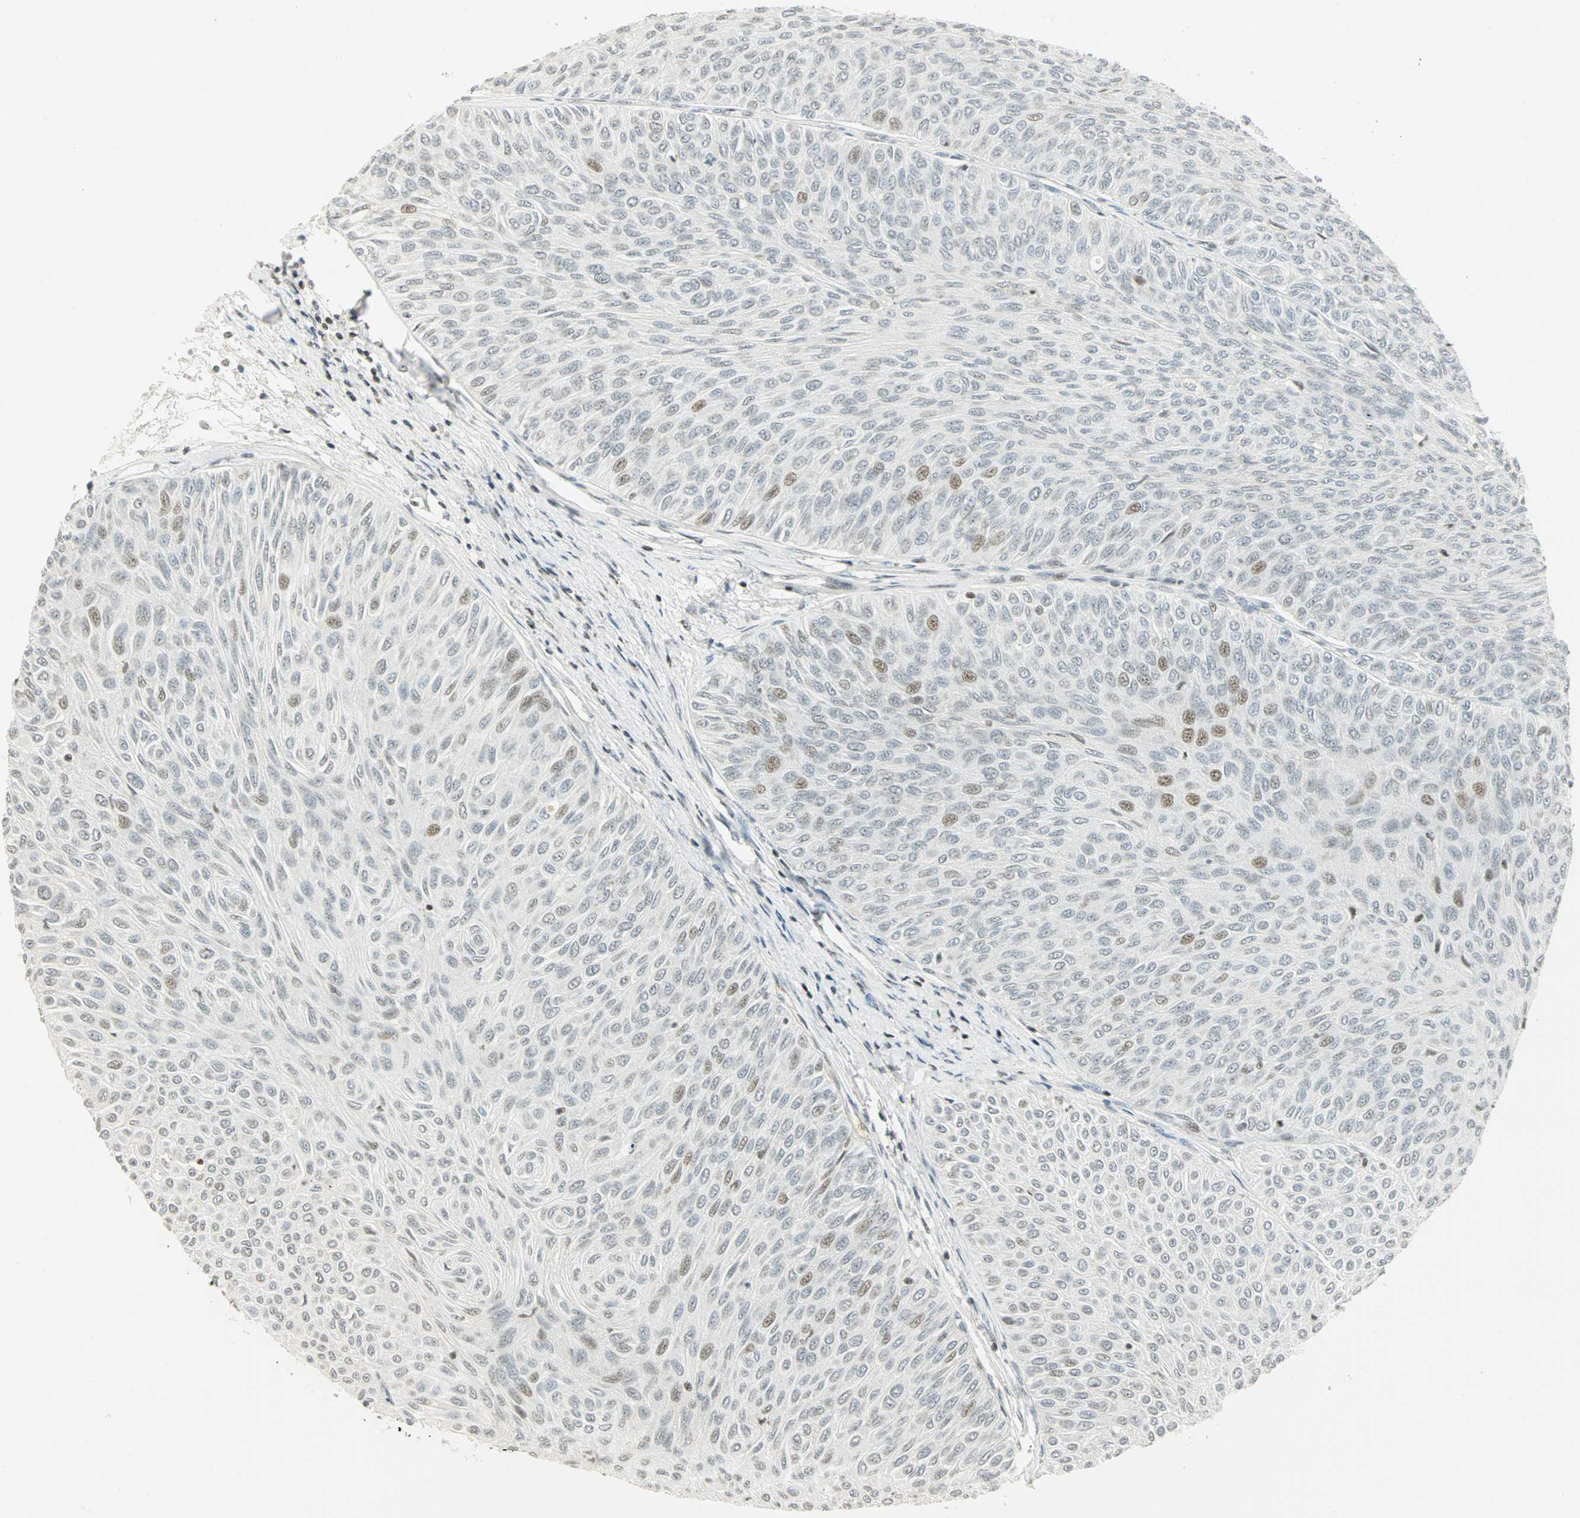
{"staining": {"intensity": "weak", "quantity": "<25%", "location": "nuclear"}, "tissue": "urothelial cancer", "cell_type": "Tumor cells", "image_type": "cancer", "snomed": [{"axis": "morphology", "description": "Urothelial carcinoma, Low grade"}, {"axis": "topography", "description": "Urinary bladder"}], "caption": "Tumor cells show no significant expression in urothelial carcinoma (low-grade). Brightfield microscopy of IHC stained with DAB (brown) and hematoxylin (blue), captured at high magnification.", "gene": "SMAD3", "patient": {"sex": "male", "age": 78}}